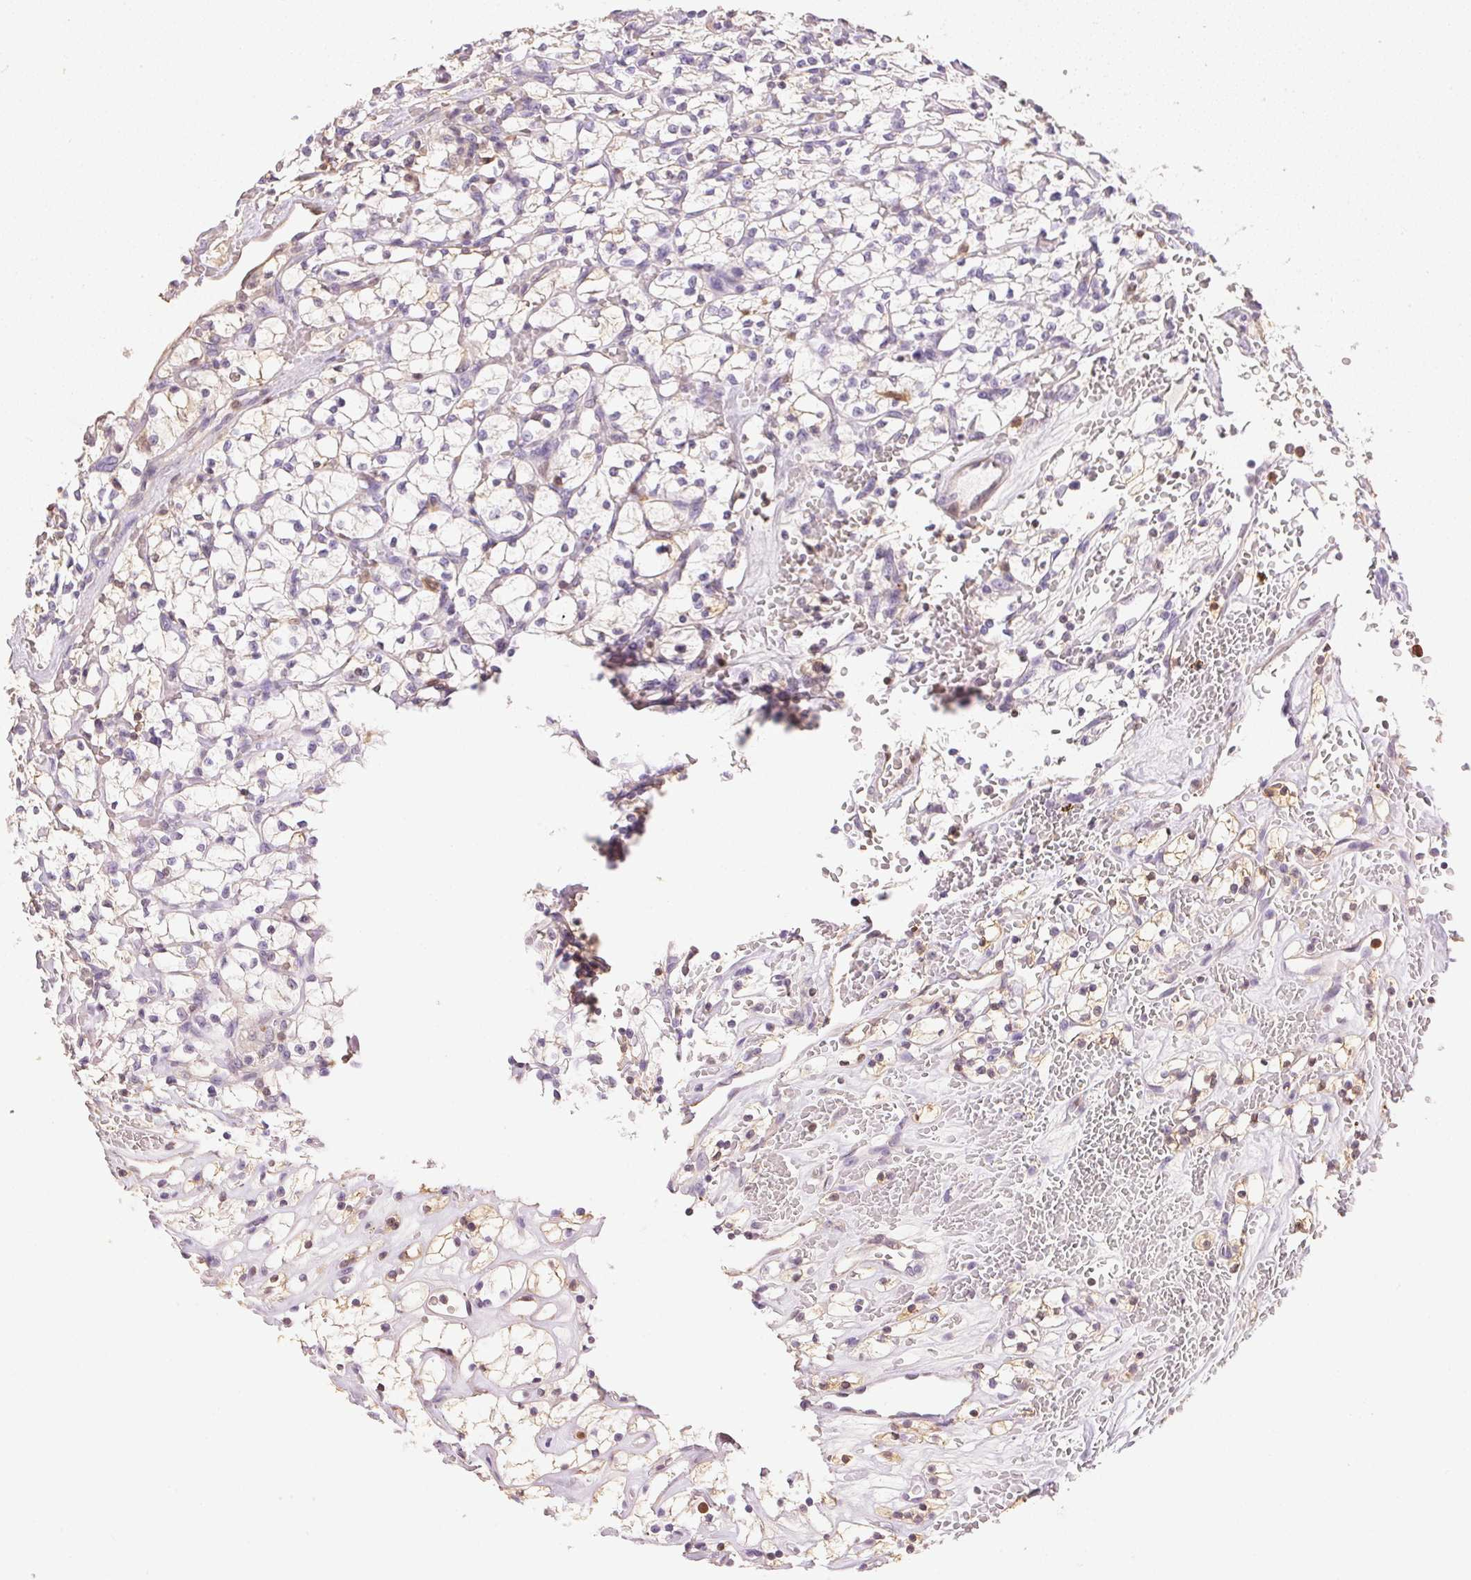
{"staining": {"intensity": "negative", "quantity": "none", "location": "none"}, "tissue": "renal cancer", "cell_type": "Tumor cells", "image_type": "cancer", "snomed": [{"axis": "morphology", "description": "Adenocarcinoma, NOS"}, {"axis": "topography", "description": "Kidney"}], "caption": "DAB immunohistochemical staining of renal cancer (adenocarcinoma) exhibits no significant expression in tumor cells.", "gene": "S100A3", "patient": {"sex": "female", "age": 64}}